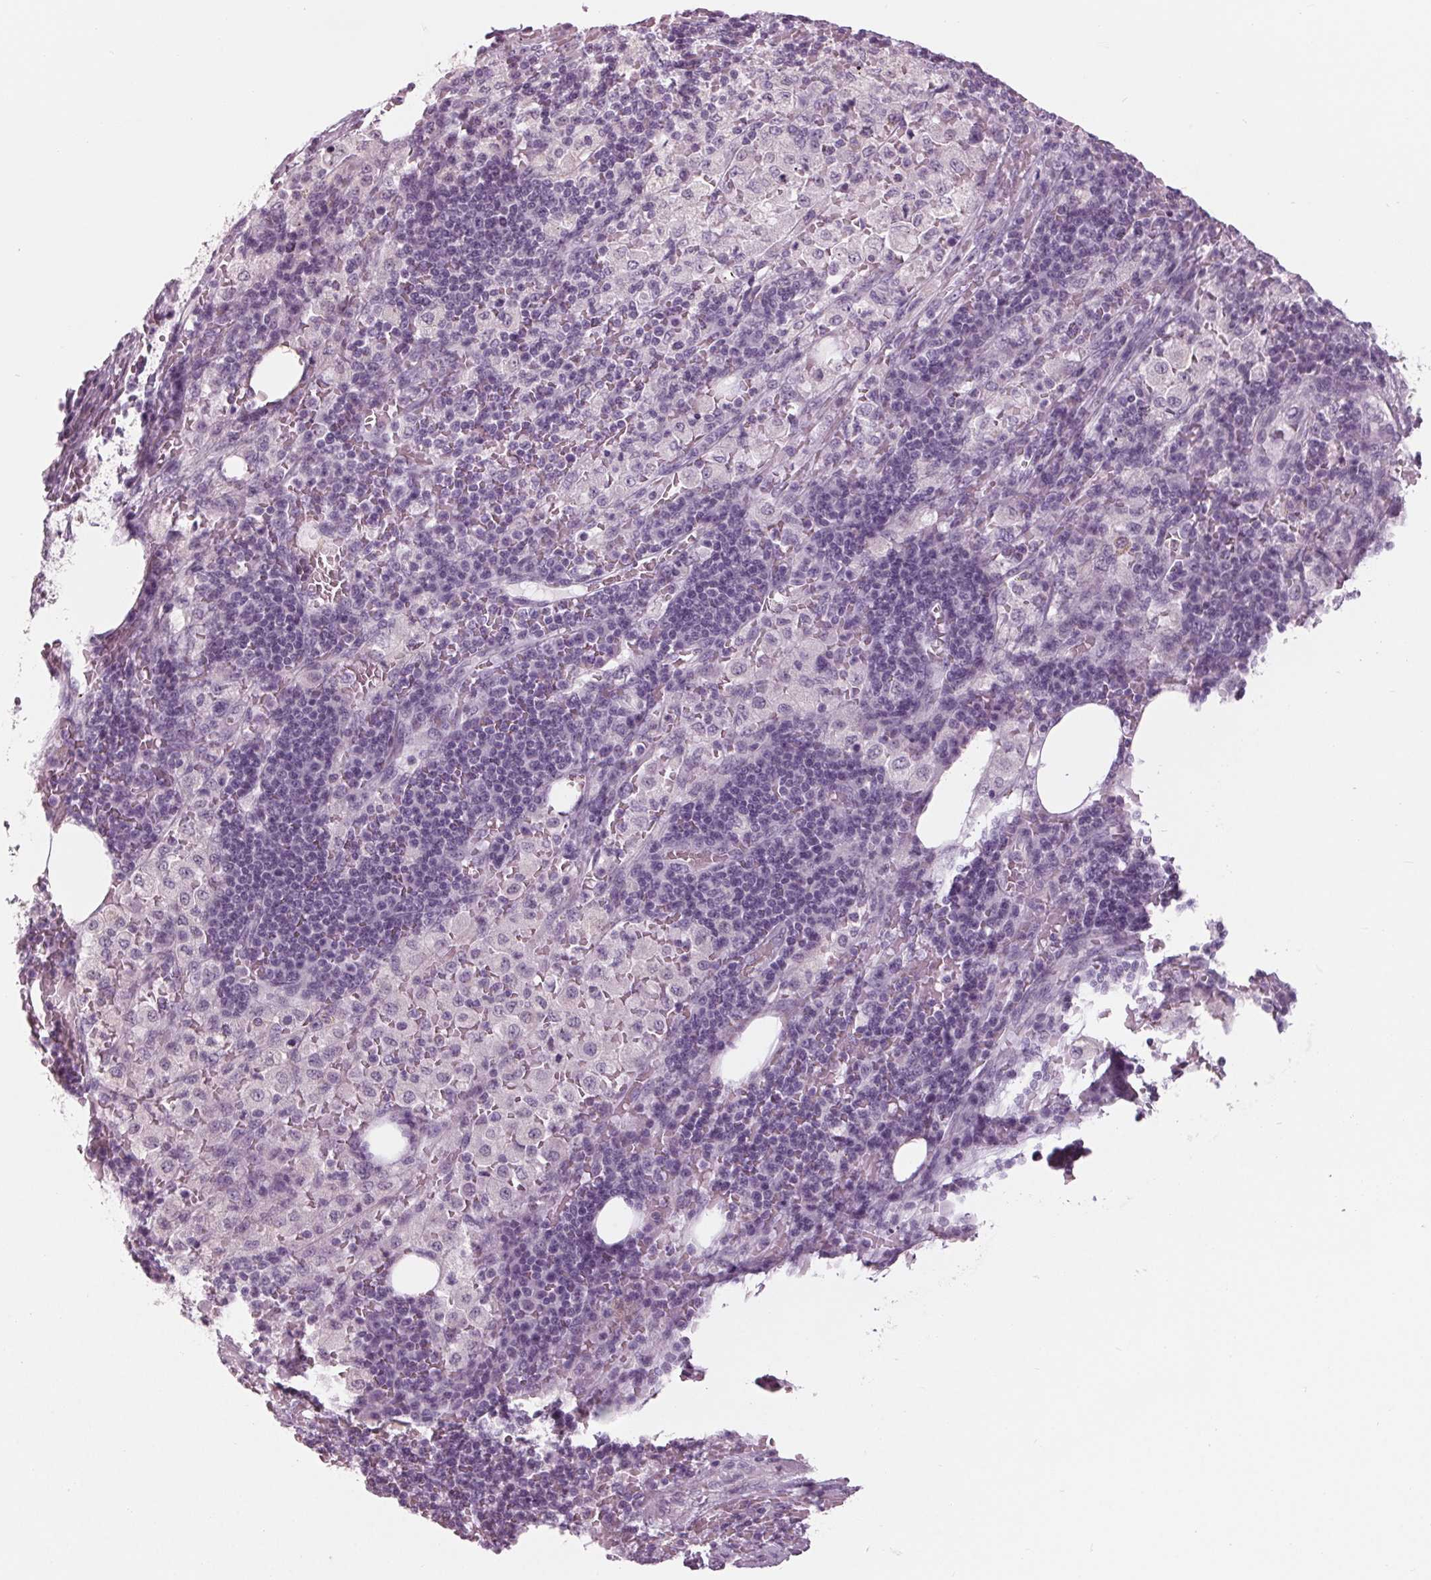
{"staining": {"intensity": "negative", "quantity": "none", "location": "none"}, "tissue": "pancreatic cancer", "cell_type": "Tumor cells", "image_type": "cancer", "snomed": [{"axis": "morphology", "description": "Adenocarcinoma, NOS"}, {"axis": "topography", "description": "Pancreas"}], "caption": "Pancreatic cancer (adenocarcinoma) was stained to show a protein in brown. There is no significant staining in tumor cells. The staining was performed using DAB to visualize the protein expression in brown, while the nuclei were stained in blue with hematoxylin (Magnification: 20x).", "gene": "TNNC2", "patient": {"sex": "female", "age": 61}}